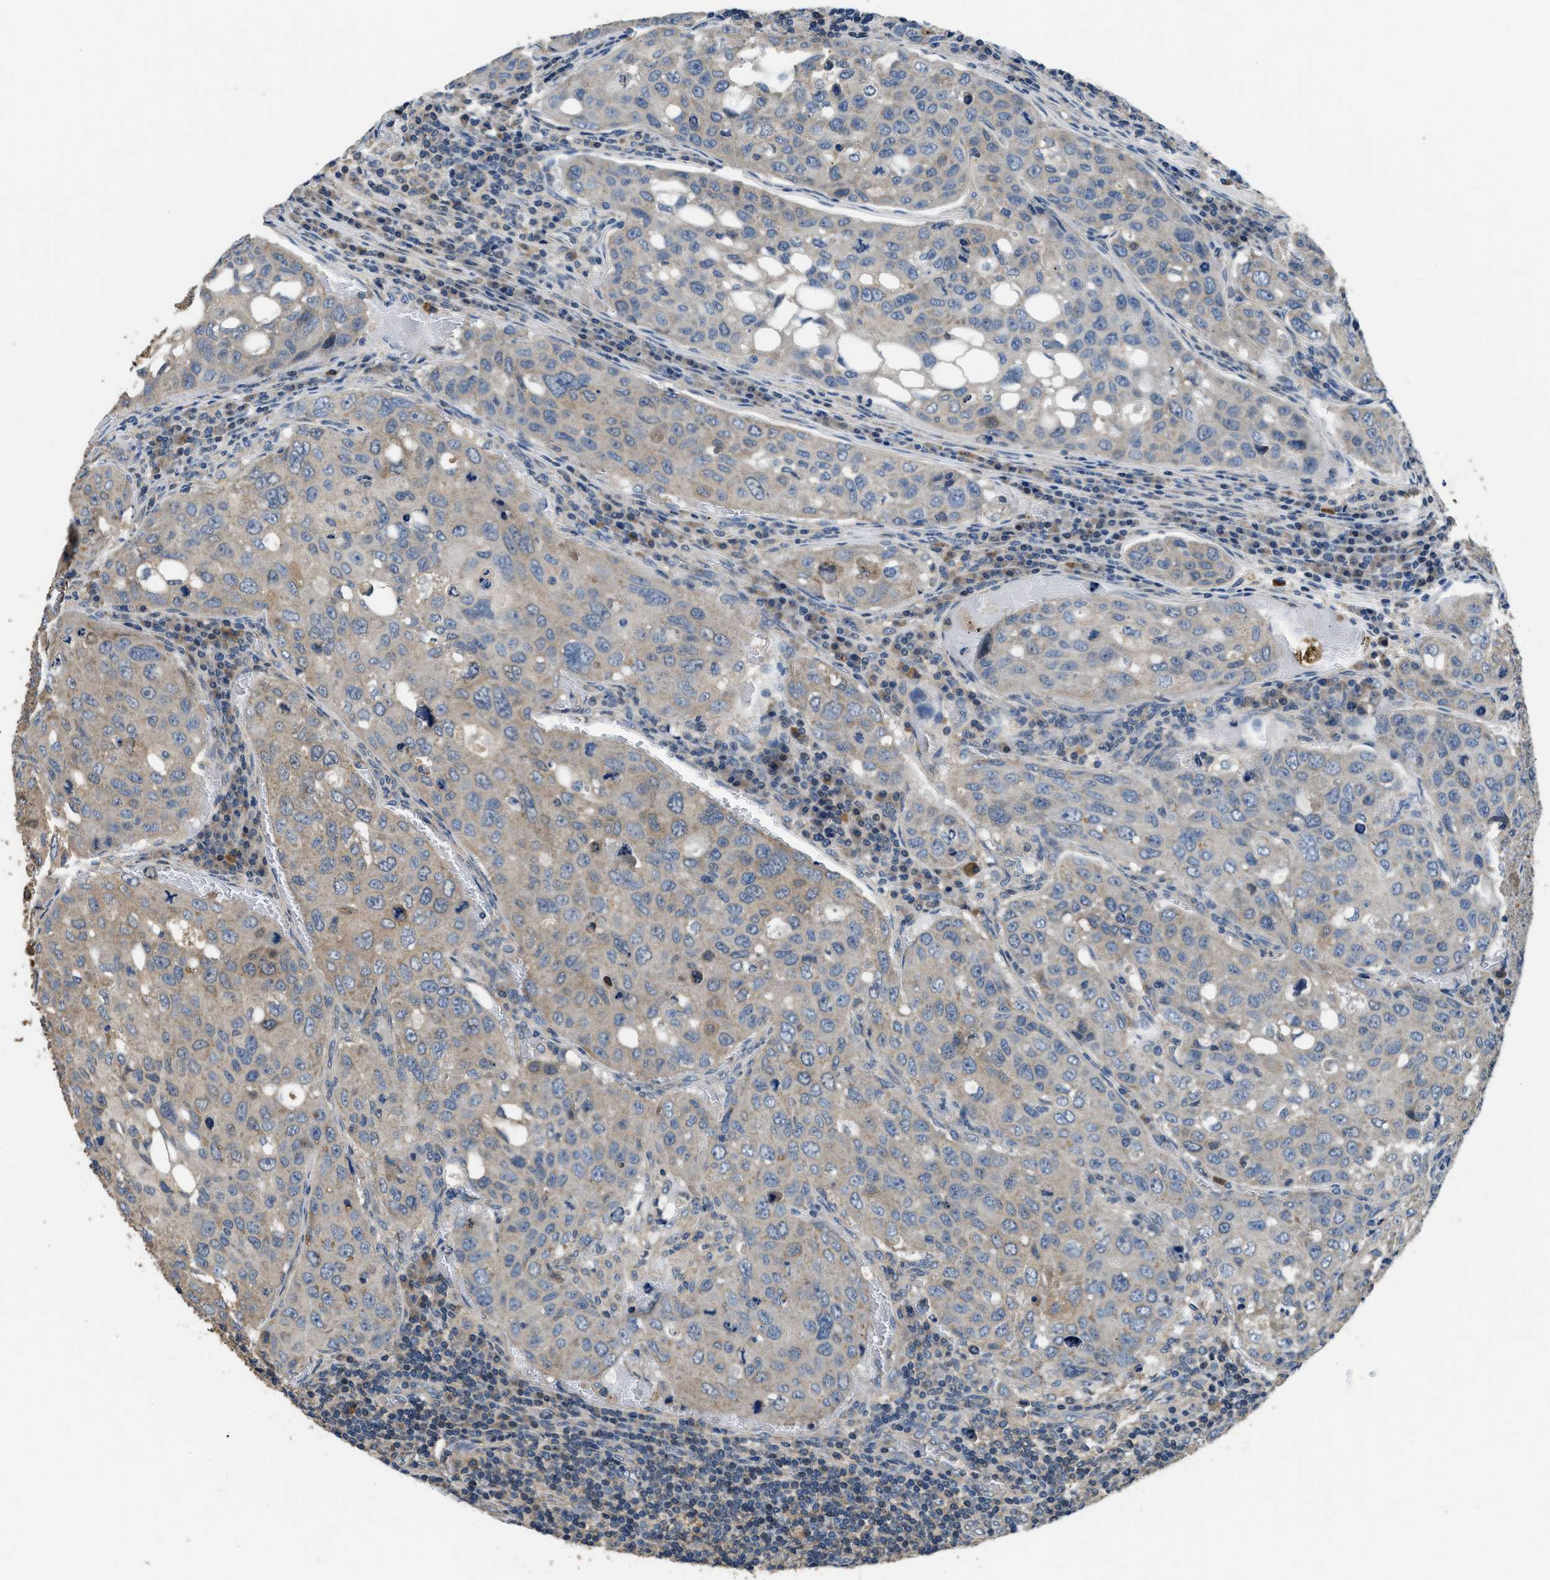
{"staining": {"intensity": "weak", "quantity": "25%-75%", "location": "cytoplasmic/membranous"}, "tissue": "urothelial cancer", "cell_type": "Tumor cells", "image_type": "cancer", "snomed": [{"axis": "morphology", "description": "Urothelial carcinoma, High grade"}, {"axis": "topography", "description": "Lymph node"}, {"axis": "topography", "description": "Urinary bladder"}], "caption": "High-power microscopy captured an immunohistochemistry (IHC) micrograph of urothelial cancer, revealing weak cytoplasmic/membranous staining in approximately 25%-75% of tumor cells.", "gene": "SSH2", "patient": {"sex": "male", "age": 51}}